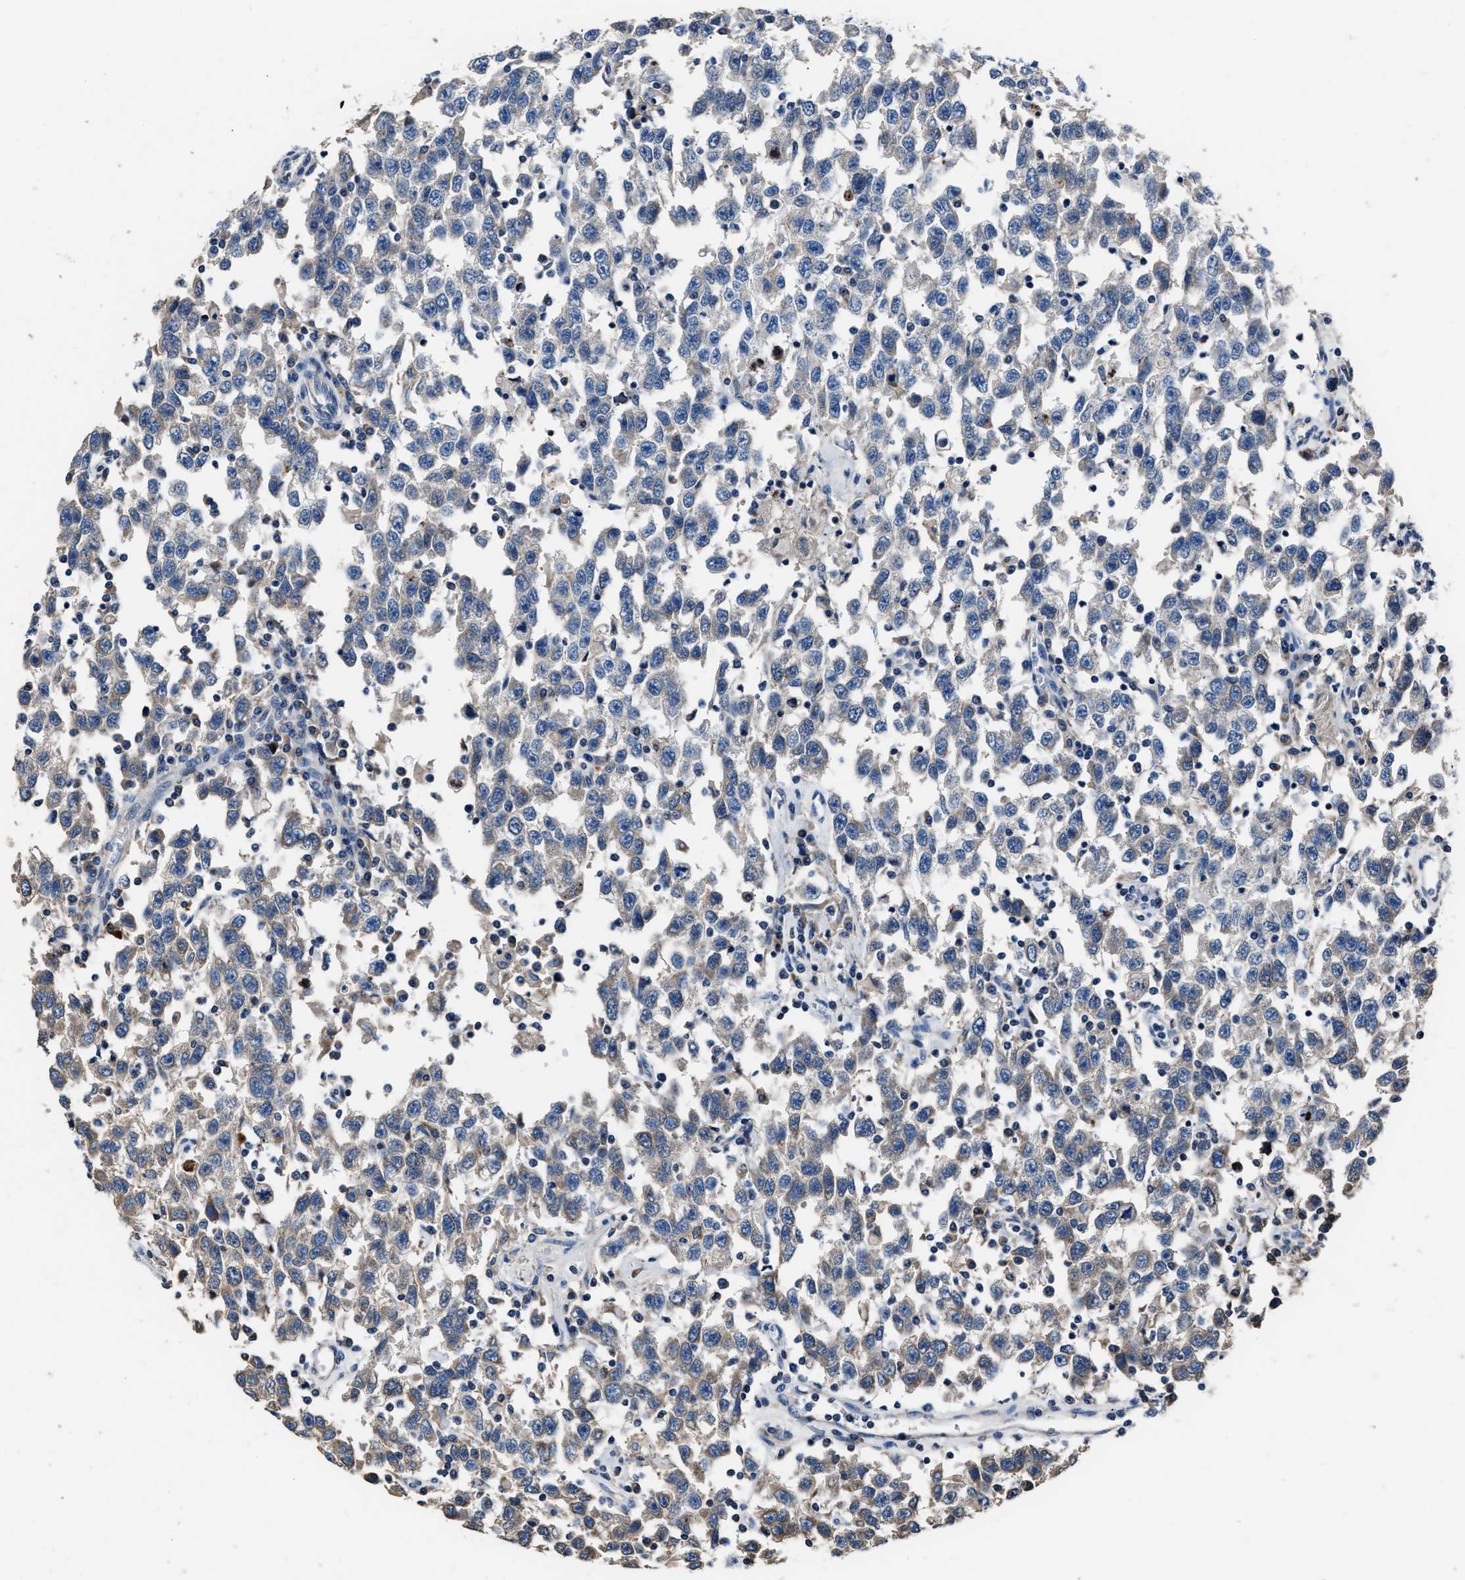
{"staining": {"intensity": "negative", "quantity": "none", "location": "none"}, "tissue": "testis cancer", "cell_type": "Tumor cells", "image_type": "cancer", "snomed": [{"axis": "morphology", "description": "Seminoma, NOS"}, {"axis": "topography", "description": "Testis"}], "caption": "DAB (3,3'-diaminobenzidine) immunohistochemical staining of human testis seminoma exhibits no significant positivity in tumor cells.", "gene": "DNAJC24", "patient": {"sex": "male", "age": 41}}